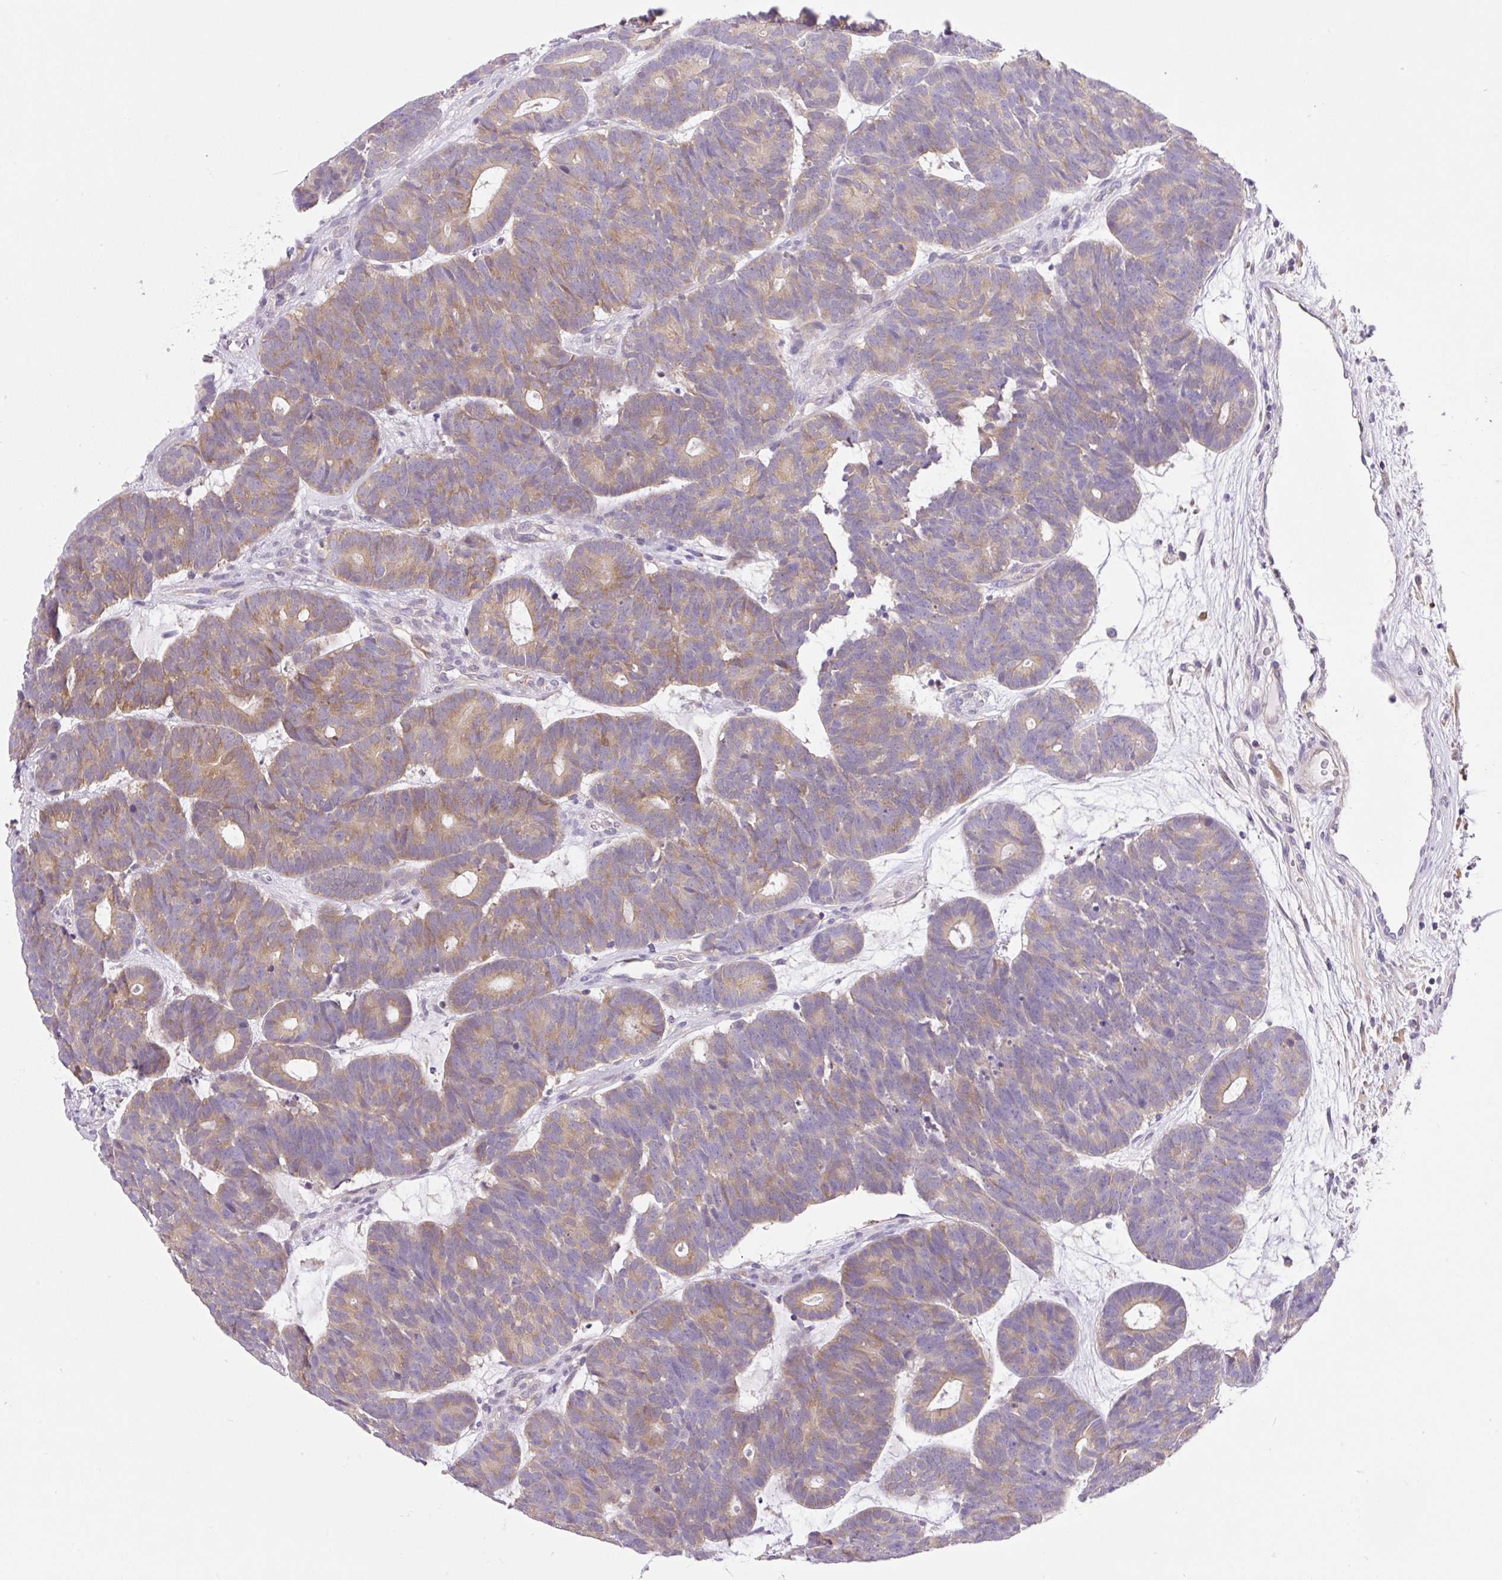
{"staining": {"intensity": "moderate", "quantity": ">75%", "location": "cytoplasmic/membranous"}, "tissue": "head and neck cancer", "cell_type": "Tumor cells", "image_type": "cancer", "snomed": [{"axis": "morphology", "description": "Adenocarcinoma, NOS"}, {"axis": "topography", "description": "Head-Neck"}], "caption": "Protein staining of head and neck adenocarcinoma tissue exhibits moderate cytoplasmic/membranous positivity in approximately >75% of tumor cells. (DAB IHC with brightfield microscopy, high magnification).", "gene": "CAMK2B", "patient": {"sex": "female", "age": 81}}